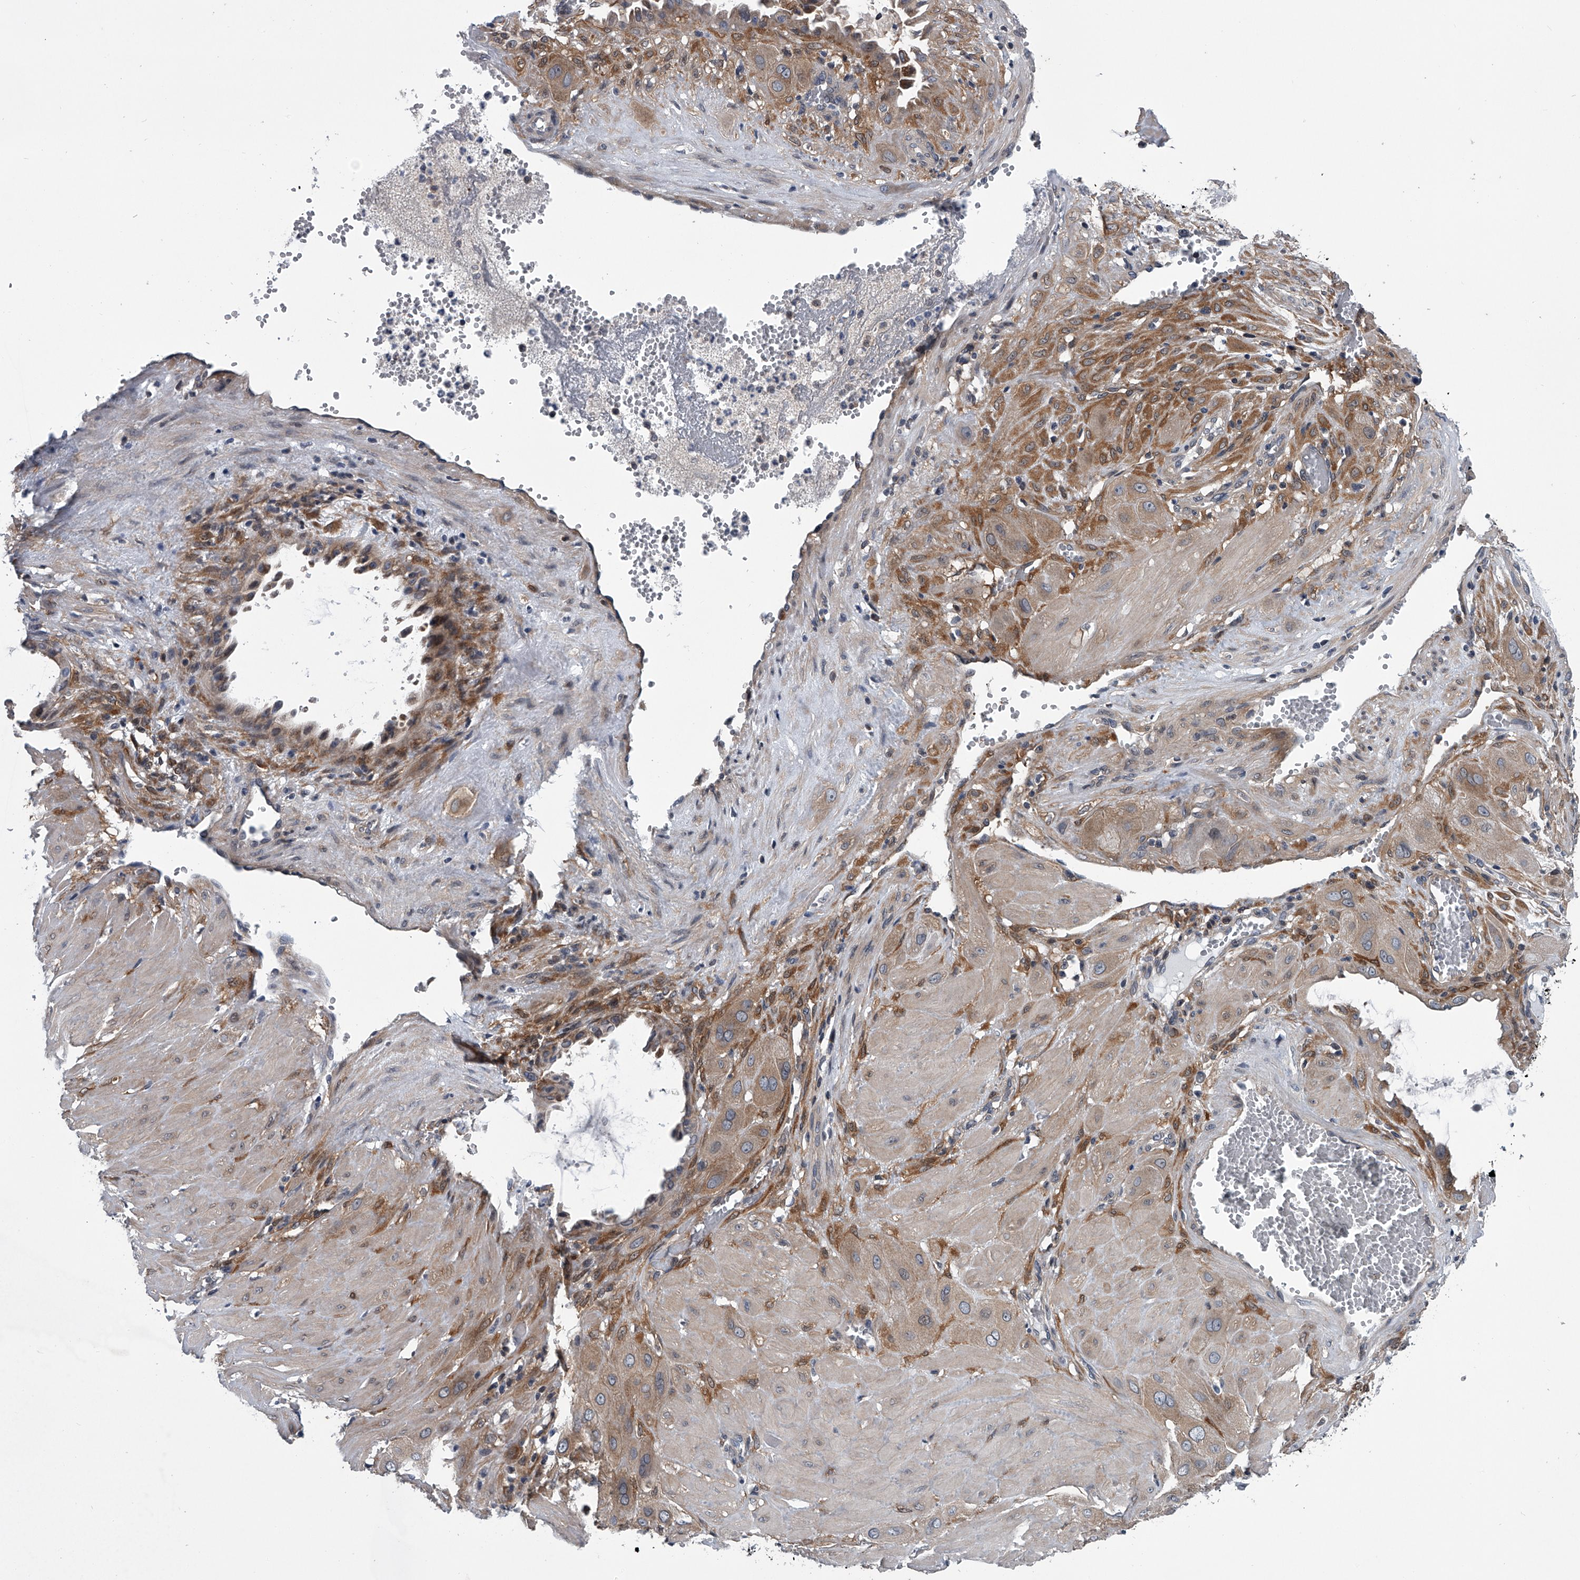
{"staining": {"intensity": "weak", "quantity": "25%-75%", "location": "cytoplasmic/membranous"}, "tissue": "cervical cancer", "cell_type": "Tumor cells", "image_type": "cancer", "snomed": [{"axis": "morphology", "description": "Squamous cell carcinoma, NOS"}, {"axis": "topography", "description": "Cervix"}], "caption": "Immunohistochemical staining of cervical cancer (squamous cell carcinoma) reveals low levels of weak cytoplasmic/membranous protein expression in about 25%-75% of tumor cells.", "gene": "PPP2R5D", "patient": {"sex": "female", "age": 34}}